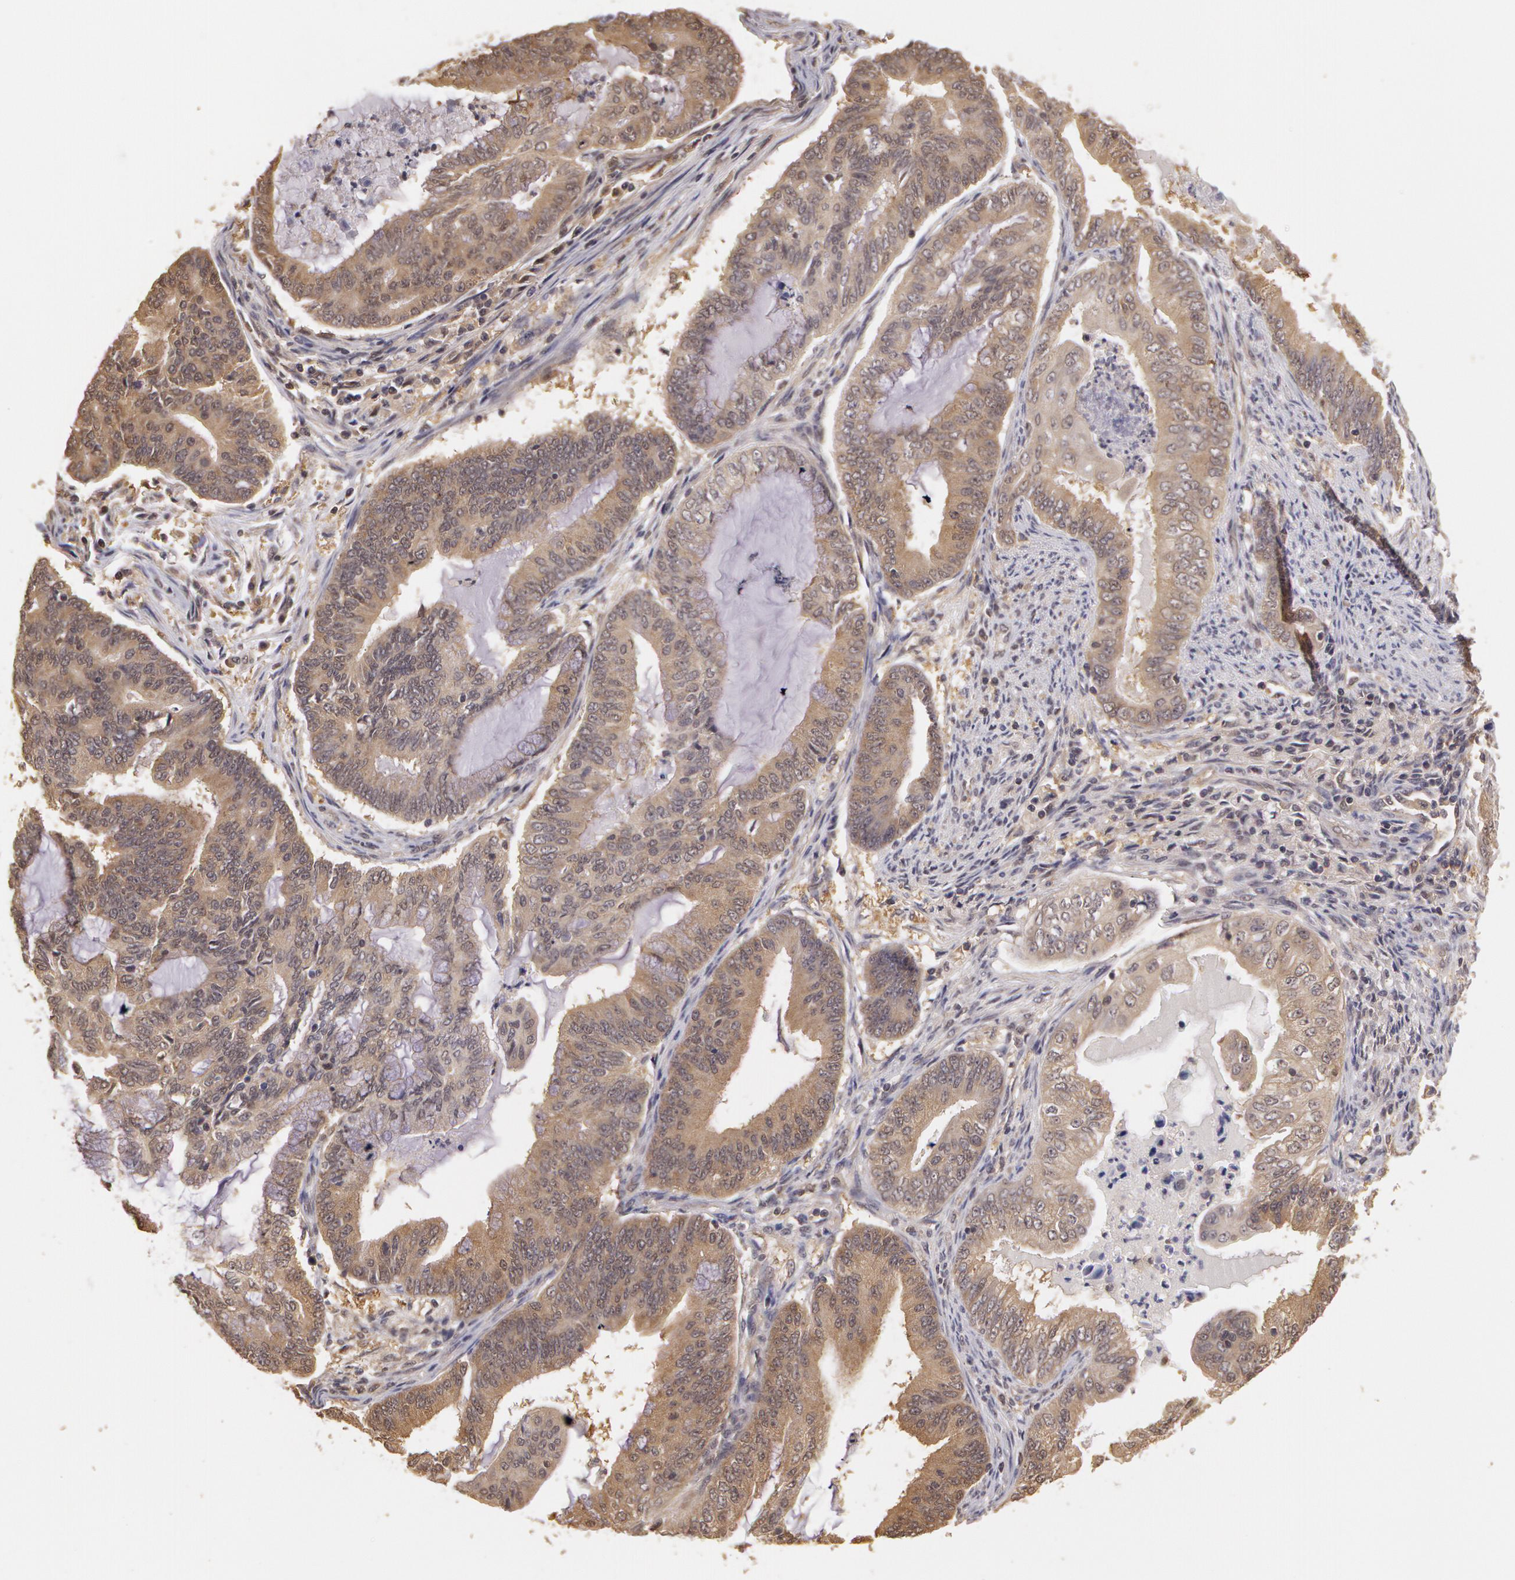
{"staining": {"intensity": "weak", "quantity": ">75%", "location": "cytoplasmic/membranous"}, "tissue": "endometrial cancer", "cell_type": "Tumor cells", "image_type": "cancer", "snomed": [{"axis": "morphology", "description": "Adenocarcinoma, NOS"}, {"axis": "topography", "description": "Endometrium"}], "caption": "Tumor cells reveal weak cytoplasmic/membranous expression in approximately >75% of cells in endometrial adenocarcinoma. (Brightfield microscopy of DAB IHC at high magnification).", "gene": "AHSA1", "patient": {"sex": "female", "age": 63}}